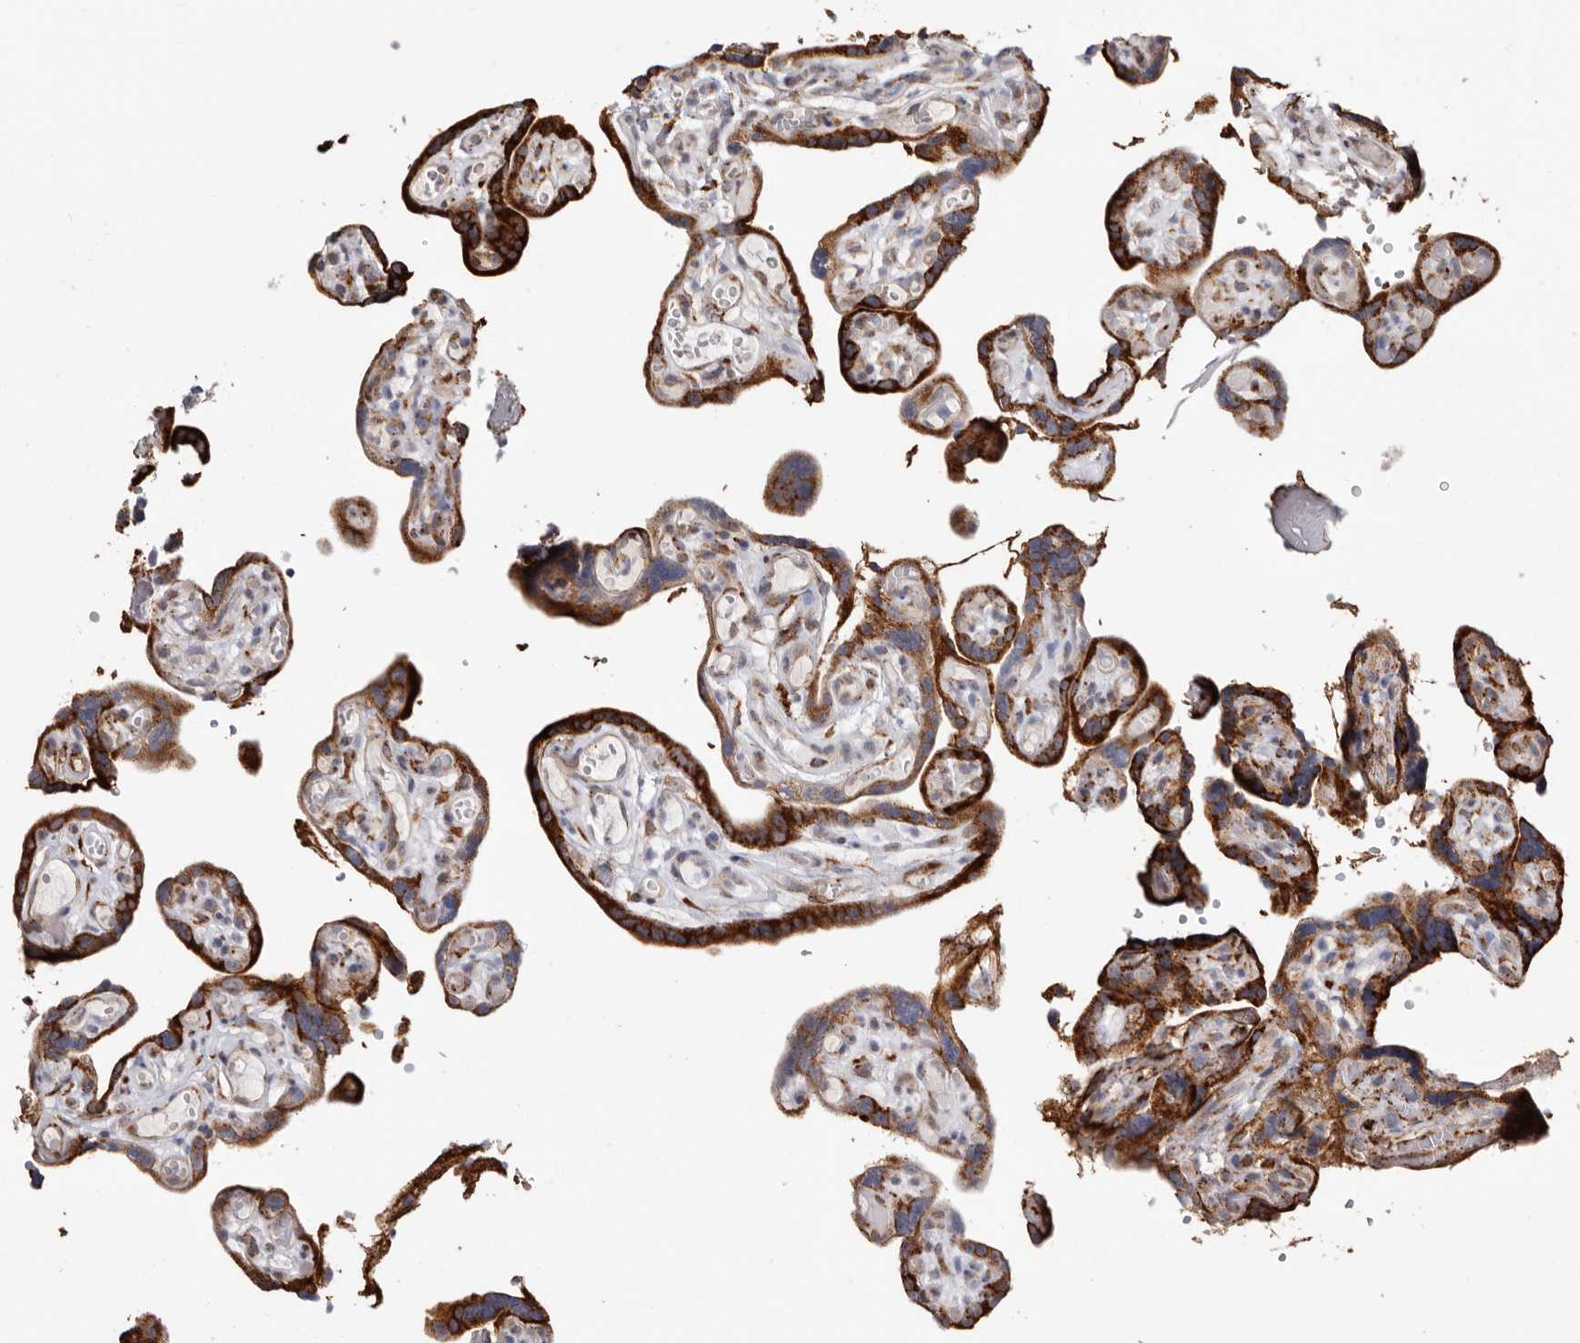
{"staining": {"intensity": "strong", "quantity": ">75%", "location": "cytoplasmic/membranous"}, "tissue": "placenta", "cell_type": "Decidual cells", "image_type": "normal", "snomed": [{"axis": "morphology", "description": "Normal tissue, NOS"}, {"axis": "topography", "description": "Placenta"}], "caption": "The image demonstrates immunohistochemical staining of unremarkable placenta. There is strong cytoplasmic/membranous staining is identified in approximately >75% of decidual cells.", "gene": "SEMA3E", "patient": {"sex": "female", "age": 30}}